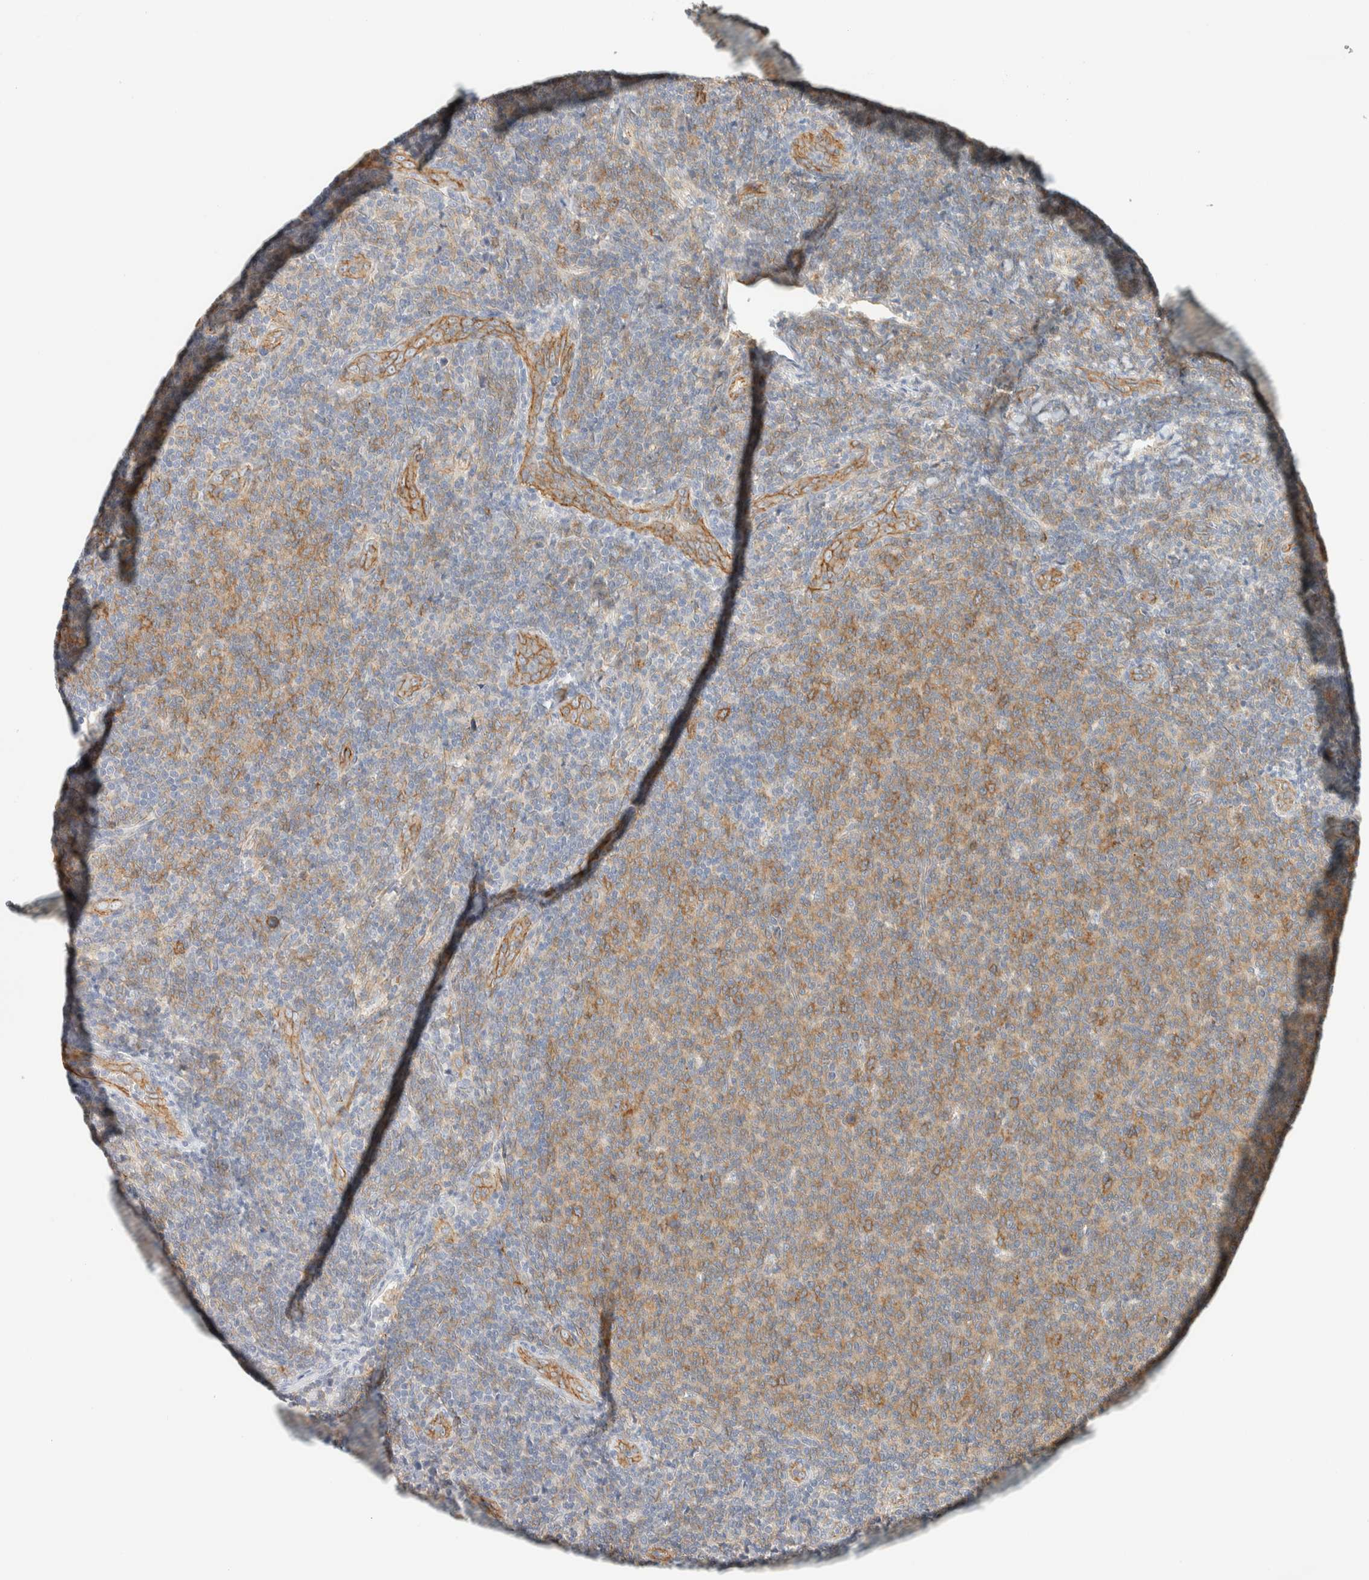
{"staining": {"intensity": "moderate", "quantity": "<25%", "location": "cytoplasmic/membranous"}, "tissue": "lymphoma", "cell_type": "Tumor cells", "image_type": "cancer", "snomed": [{"axis": "morphology", "description": "Malignant lymphoma, non-Hodgkin's type, Low grade"}, {"axis": "topography", "description": "Lymph node"}], "caption": "Protein staining of lymphoma tissue reveals moderate cytoplasmic/membranous staining in approximately <25% of tumor cells.", "gene": "LIMA1", "patient": {"sex": "male", "age": 66}}